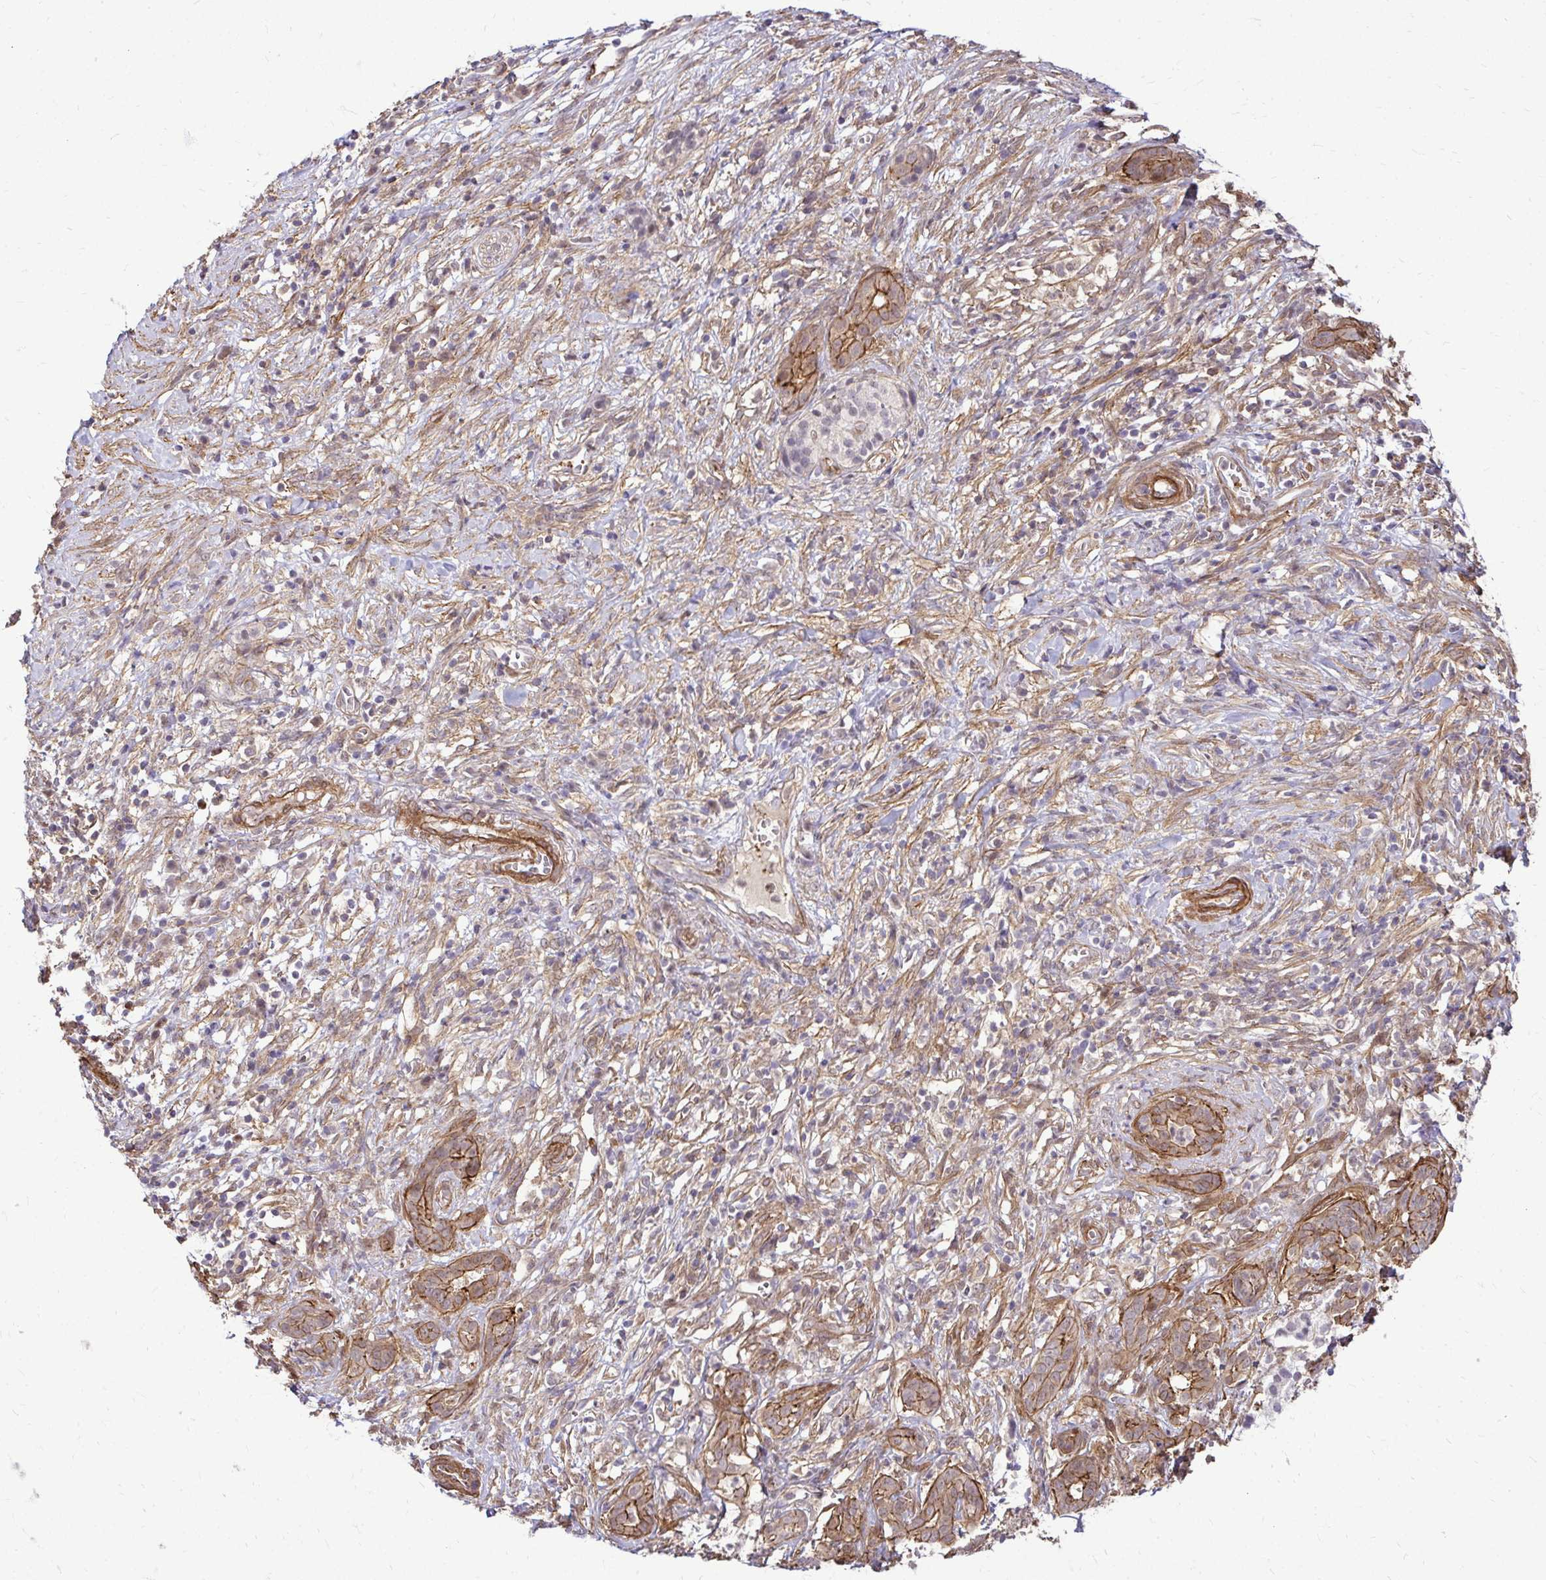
{"staining": {"intensity": "moderate", "quantity": ">75%", "location": "cytoplasmic/membranous"}, "tissue": "pancreatic cancer", "cell_type": "Tumor cells", "image_type": "cancer", "snomed": [{"axis": "morphology", "description": "Adenocarcinoma, NOS"}, {"axis": "topography", "description": "Pancreas"}], "caption": "Human adenocarcinoma (pancreatic) stained with a protein marker shows moderate staining in tumor cells.", "gene": "TRIP6", "patient": {"sex": "male", "age": 61}}